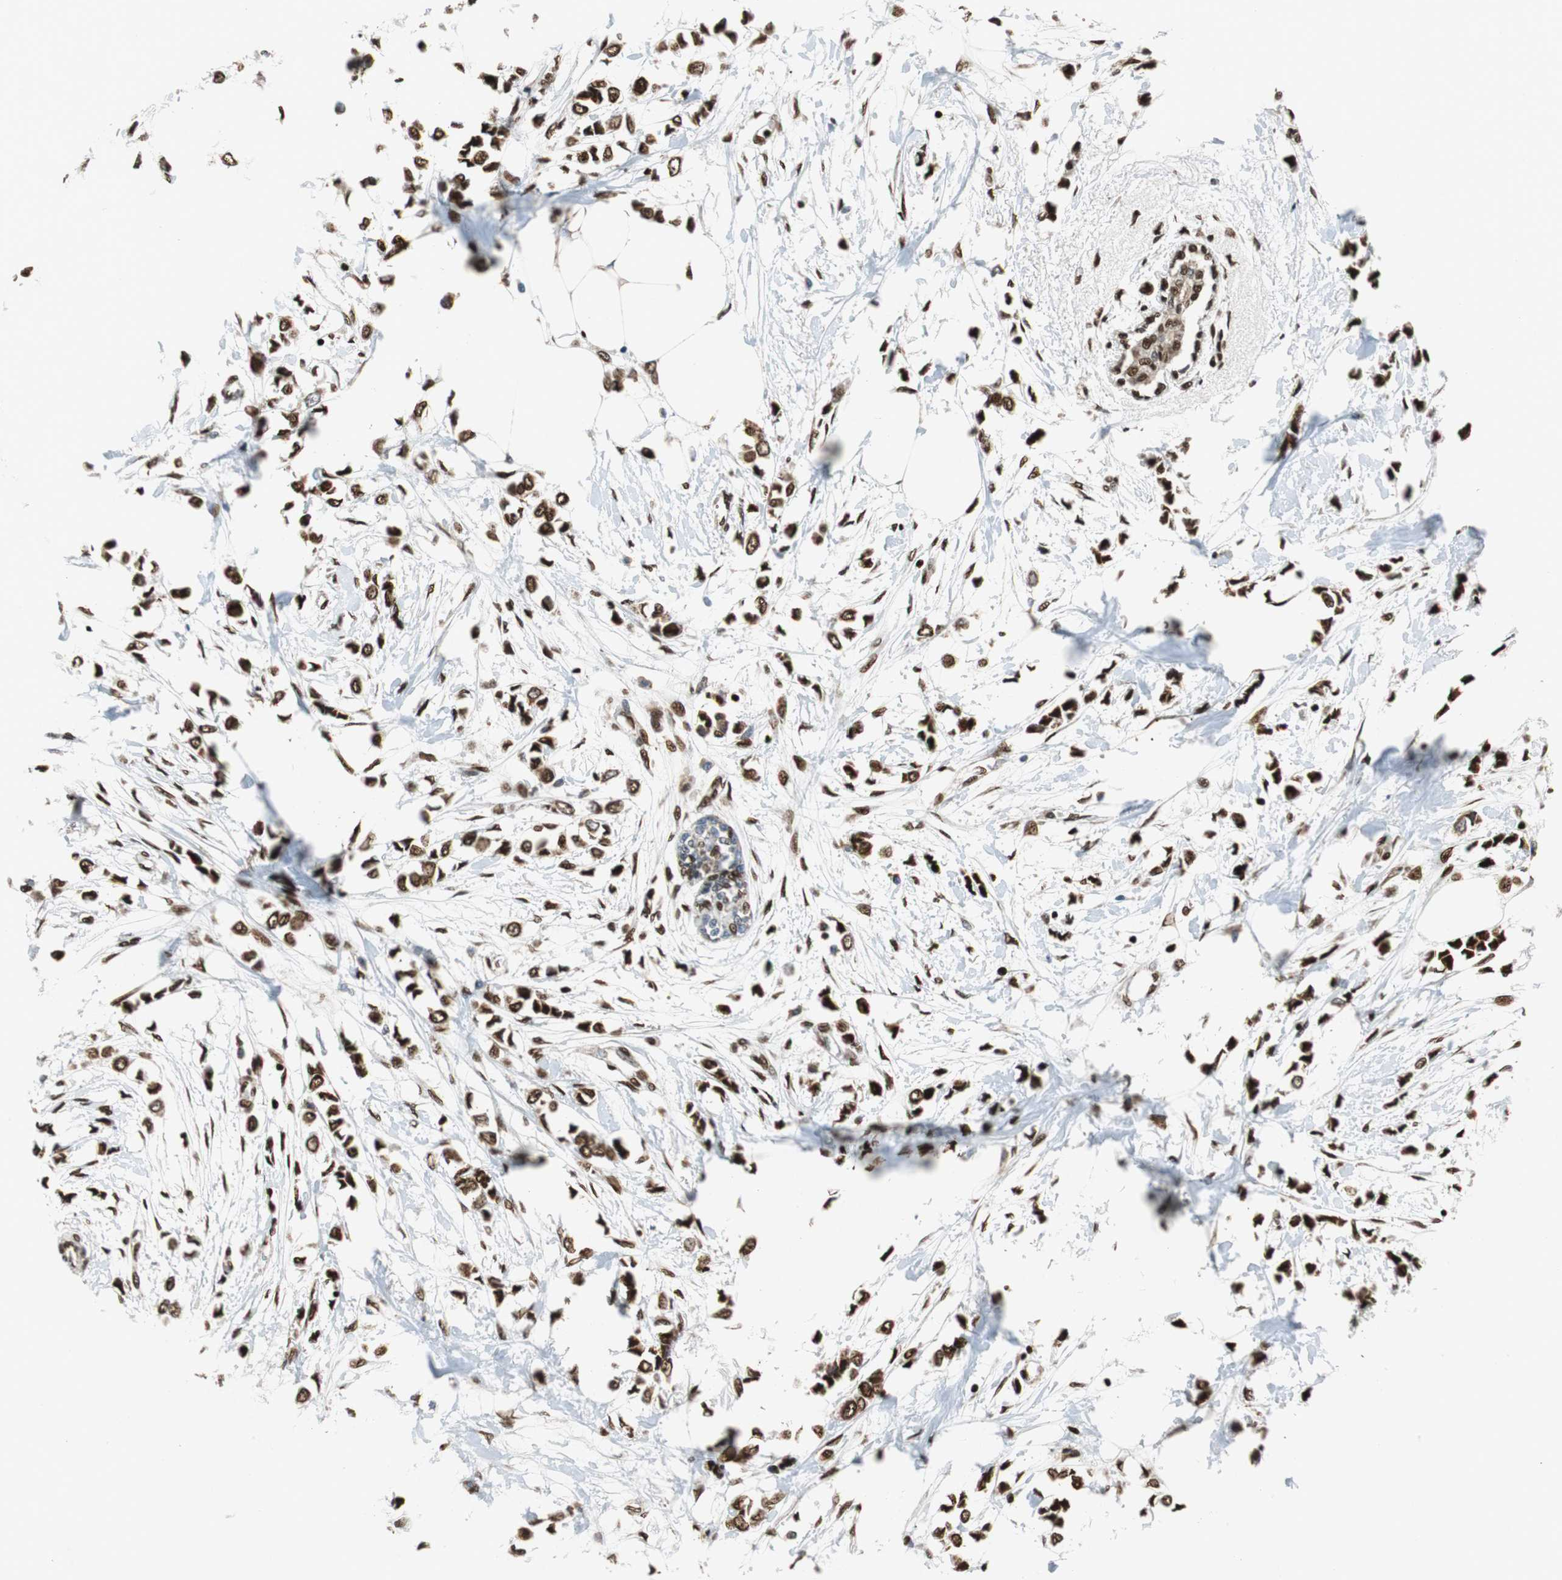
{"staining": {"intensity": "strong", "quantity": ">75%", "location": "nuclear"}, "tissue": "breast cancer", "cell_type": "Tumor cells", "image_type": "cancer", "snomed": [{"axis": "morphology", "description": "Lobular carcinoma"}, {"axis": "topography", "description": "Breast"}], "caption": "Approximately >75% of tumor cells in human breast lobular carcinoma show strong nuclear protein staining as visualized by brown immunohistochemical staining.", "gene": "HDAC1", "patient": {"sex": "female", "age": 51}}